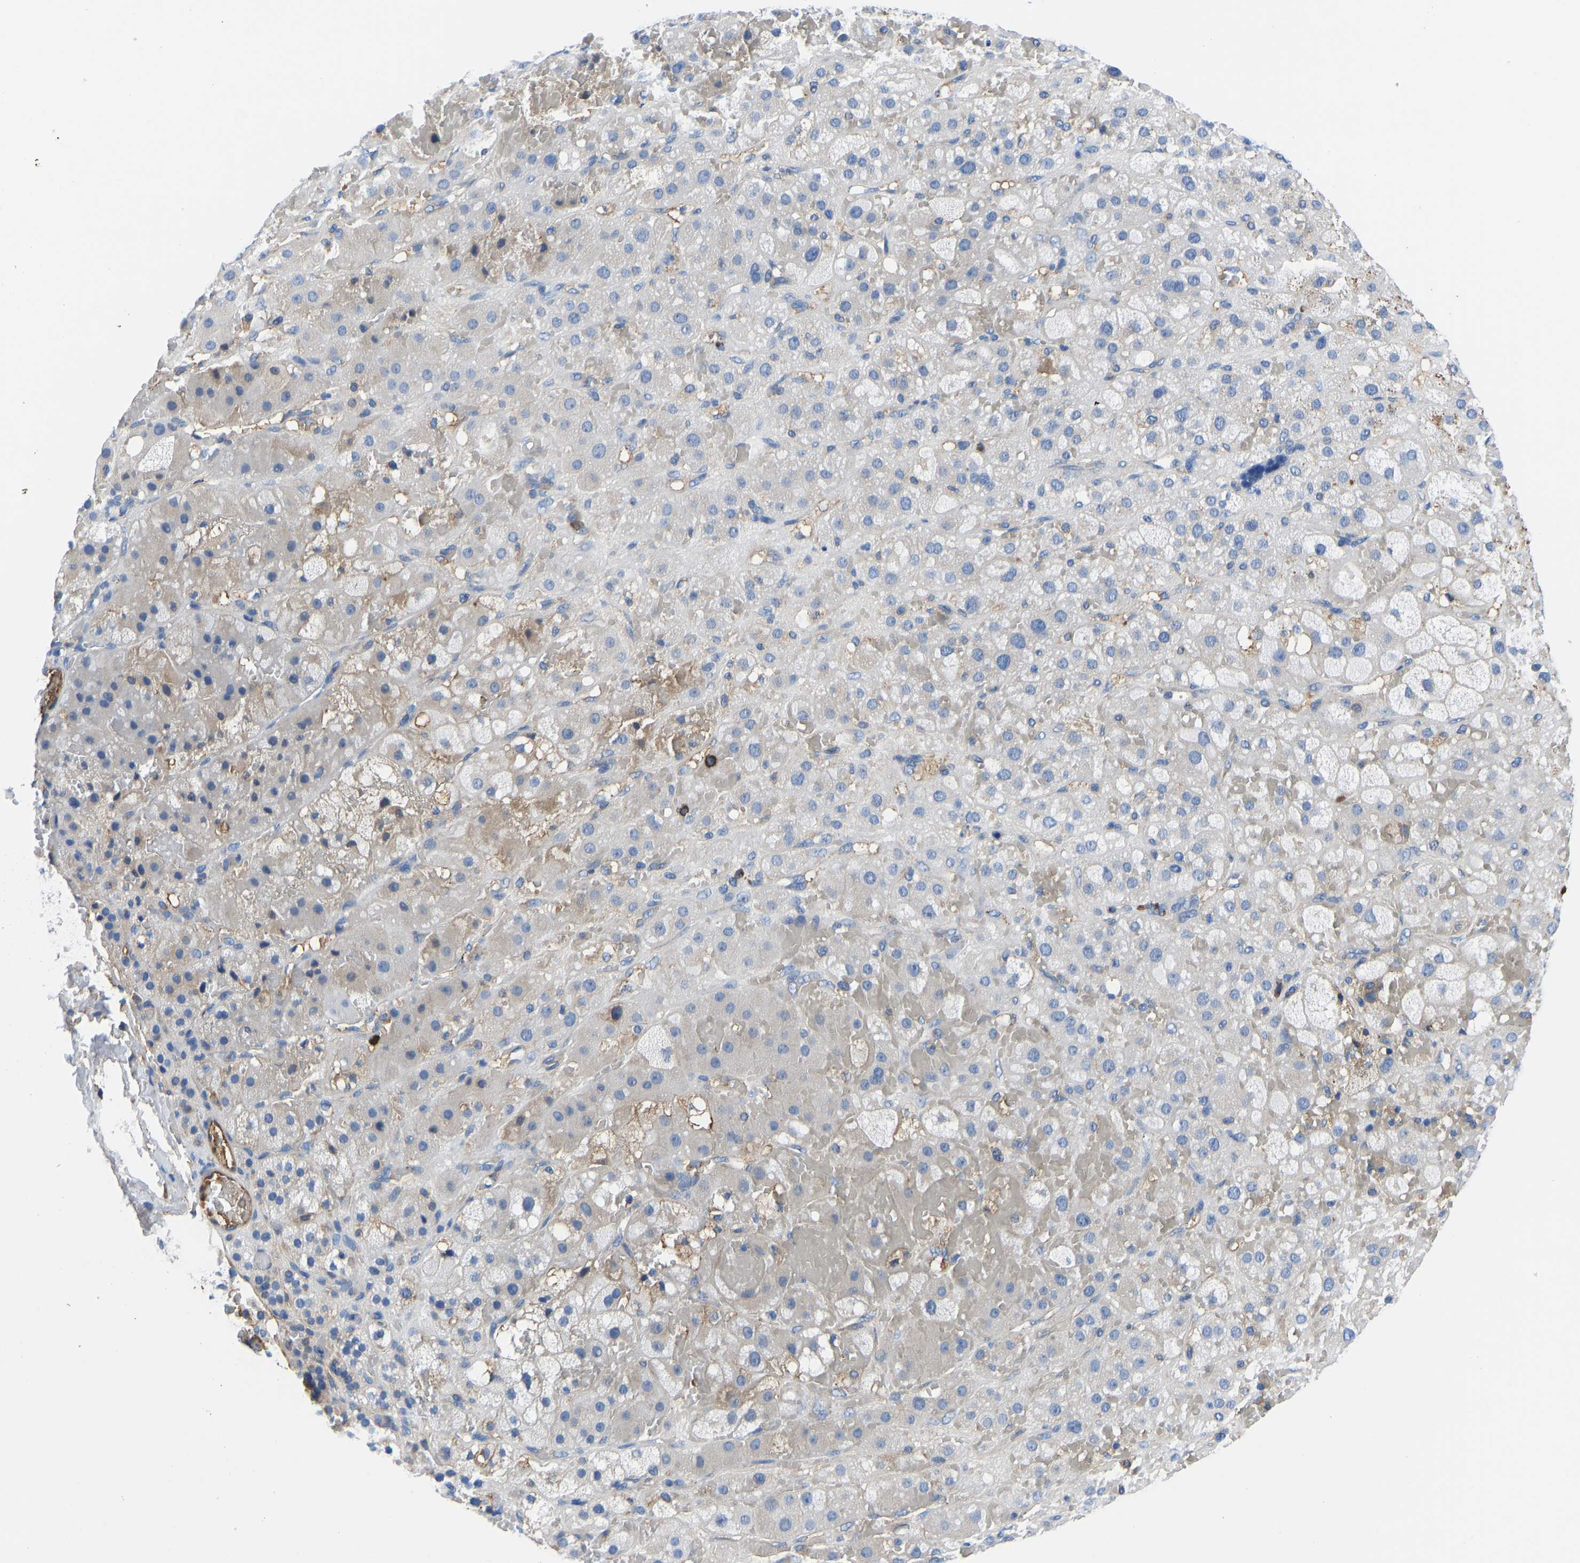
{"staining": {"intensity": "negative", "quantity": "none", "location": "none"}, "tissue": "adrenal gland", "cell_type": "Glandular cells", "image_type": "normal", "snomed": [{"axis": "morphology", "description": "Normal tissue, NOS"}, {"axis": "topography", "description": "Adrenal gland"}], "caption": "An image of human adrenal gland is negative for staining in glandular cells. Brightfield microscopy of IHC stained with DAB (3,3'-diaminobenzidine) (brown) and hematoxylin (blue), captured at high magnification.", "gene": "HSPG2", "patient": {"sex": "female", "age": 47}}